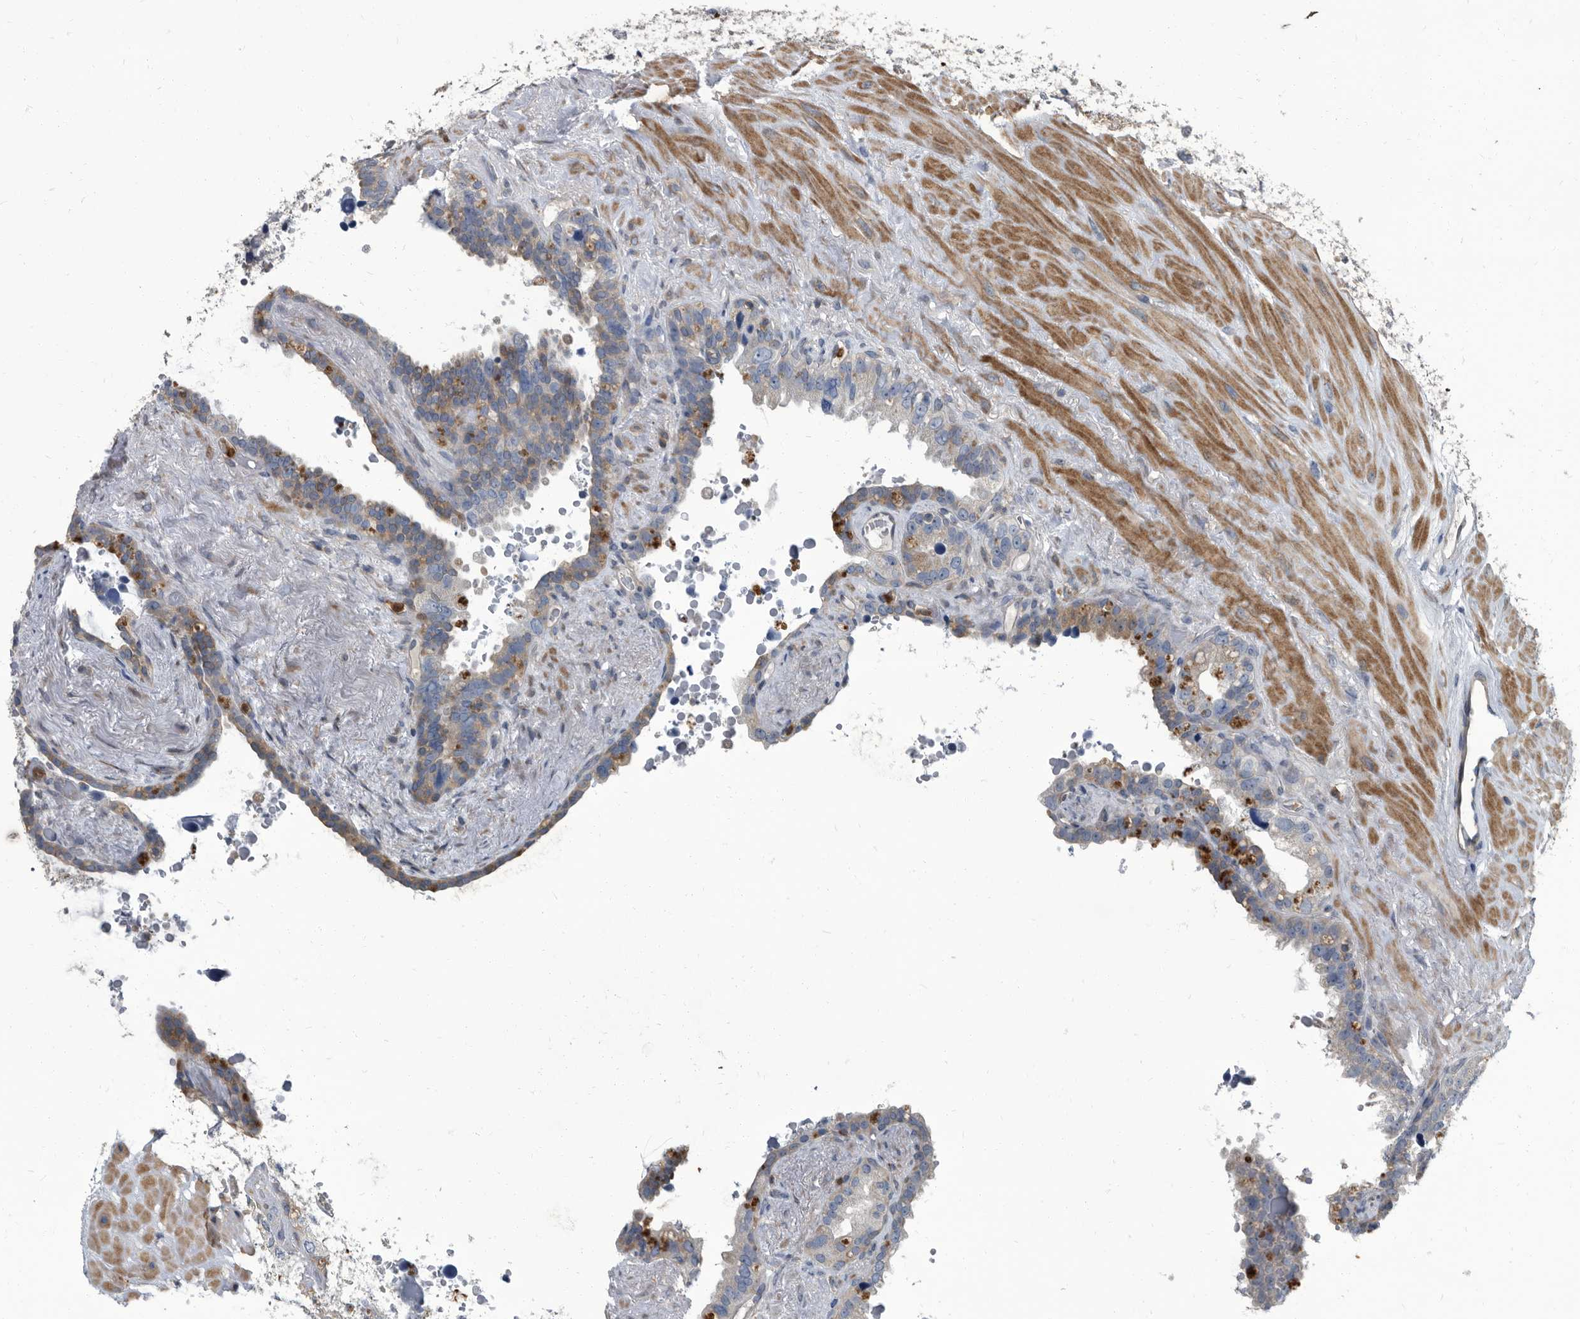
{"staining": {"intensity": "weak", "quantity": "<25%", "location": "cytoplasmic/membranous"}, "tissue": "seminal vesicle", "cell_type": "Glandular cells", "image_type": "normal", "snomed": [{"axis": "morphology", "description": "Normal tissue, NOS"}, {"axis": "topography", "description": "Seminal veicle"}], "caption": "DAB (3,3'-diaminobenzidine) immunohistochemical staining of benign human seminal vesicle exhibits no significant positivity in glandular cells.", "gene": "CDV3", "patient": {"sex": "male", "age": 80}}